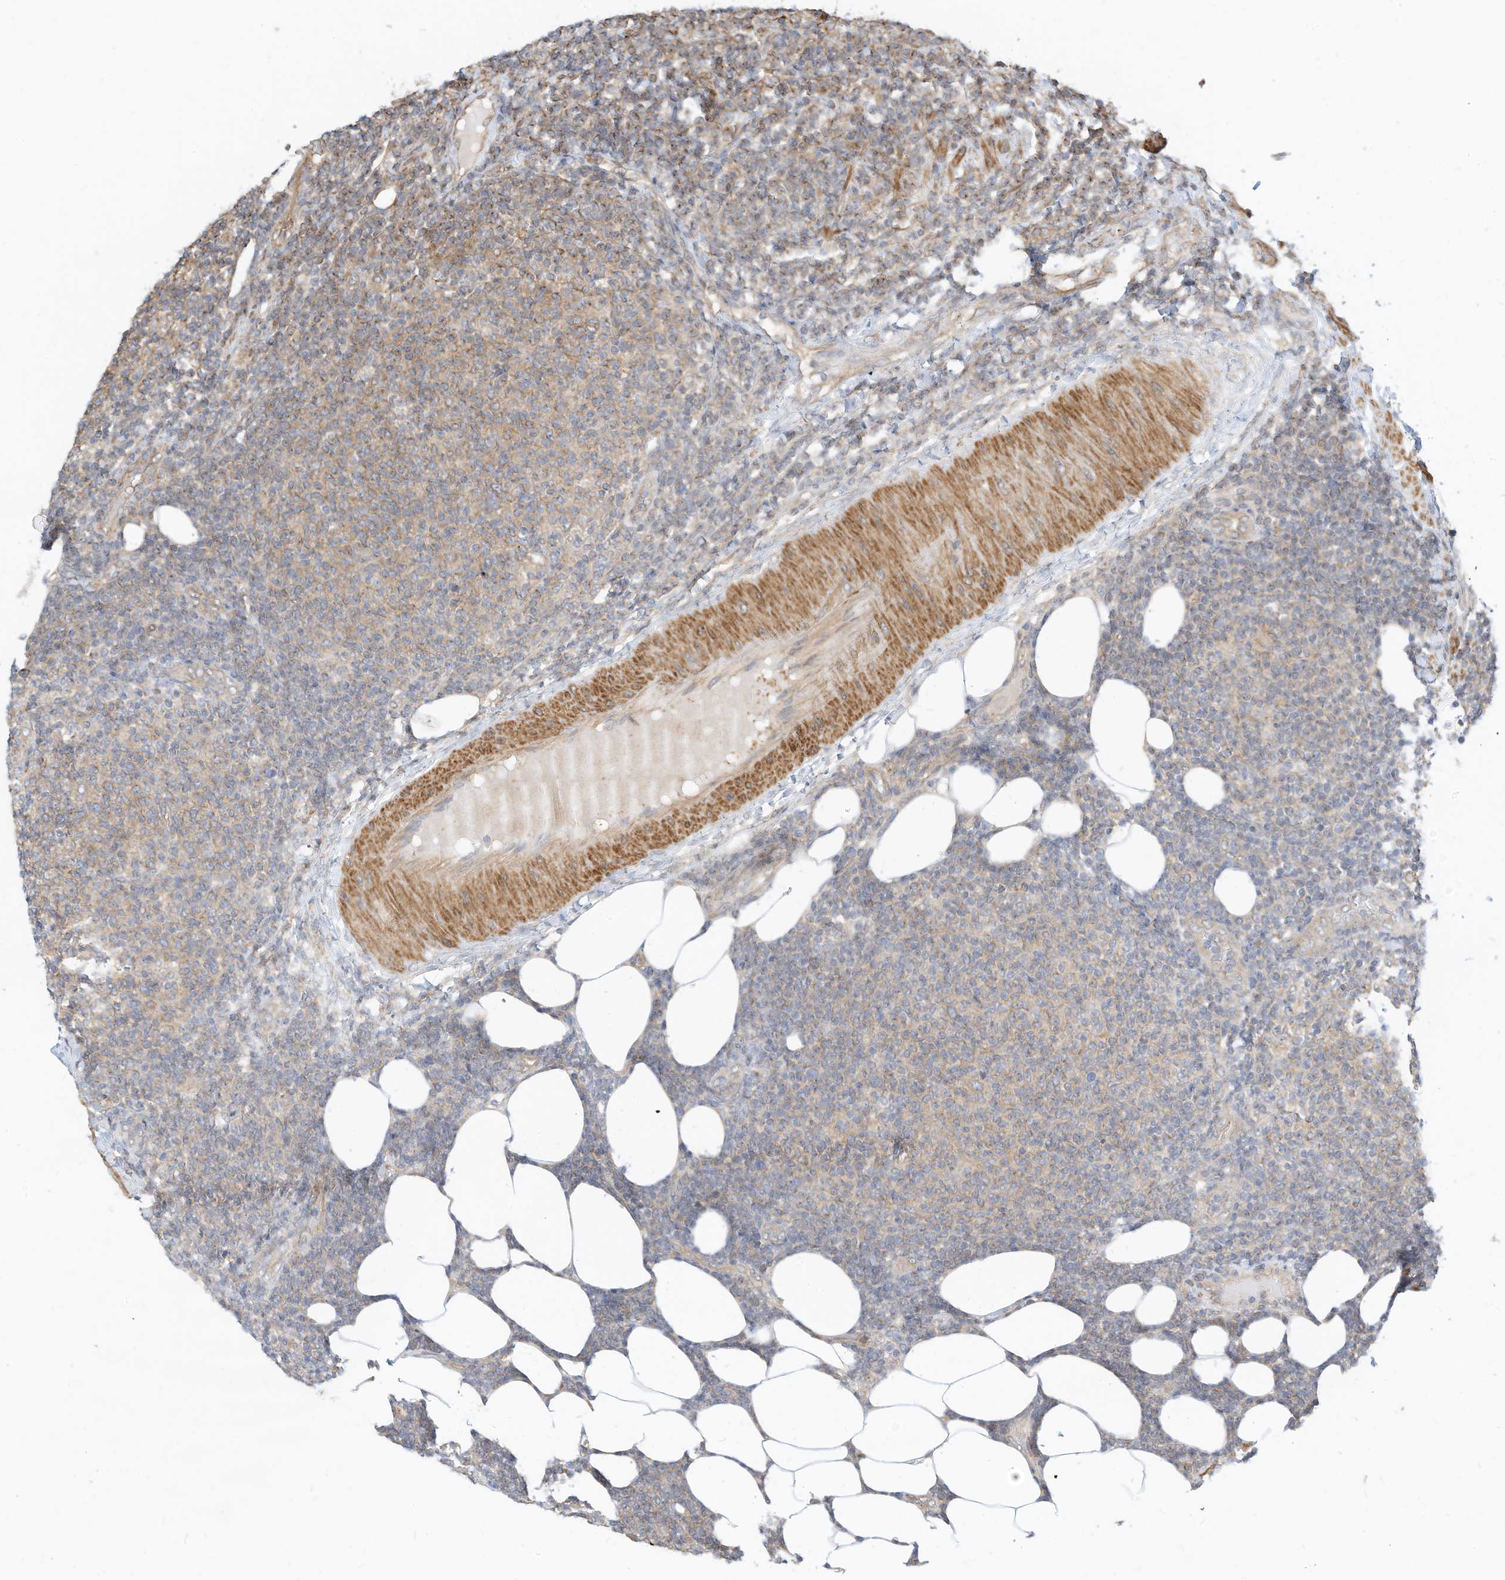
{"staining": {"intensity": "weak", "quantity": "<25%", "location": "cytoplasmic/membranous"}, "tissue": "lymphoma", "cell_type": "Tumor cells", "image_type": "cancer", "snomed": [{"axis": "morphology", "description": "Malignant lymphoma, non-Hodgkin's type, Low grade"}, {"axis": "topography", "description": "Lymph node"}], "caption": "A high-resolution photomicrograph shows immunohistochemistry staining of lymphoma, which demonstrates no significant staining in tumor cells. (Brightfield microscopy of DAB (3,3'-diaminobenzidine) IHC at high magnification).", "gene": "OFD1", "patient": {"sex": "male", "age": 66}}